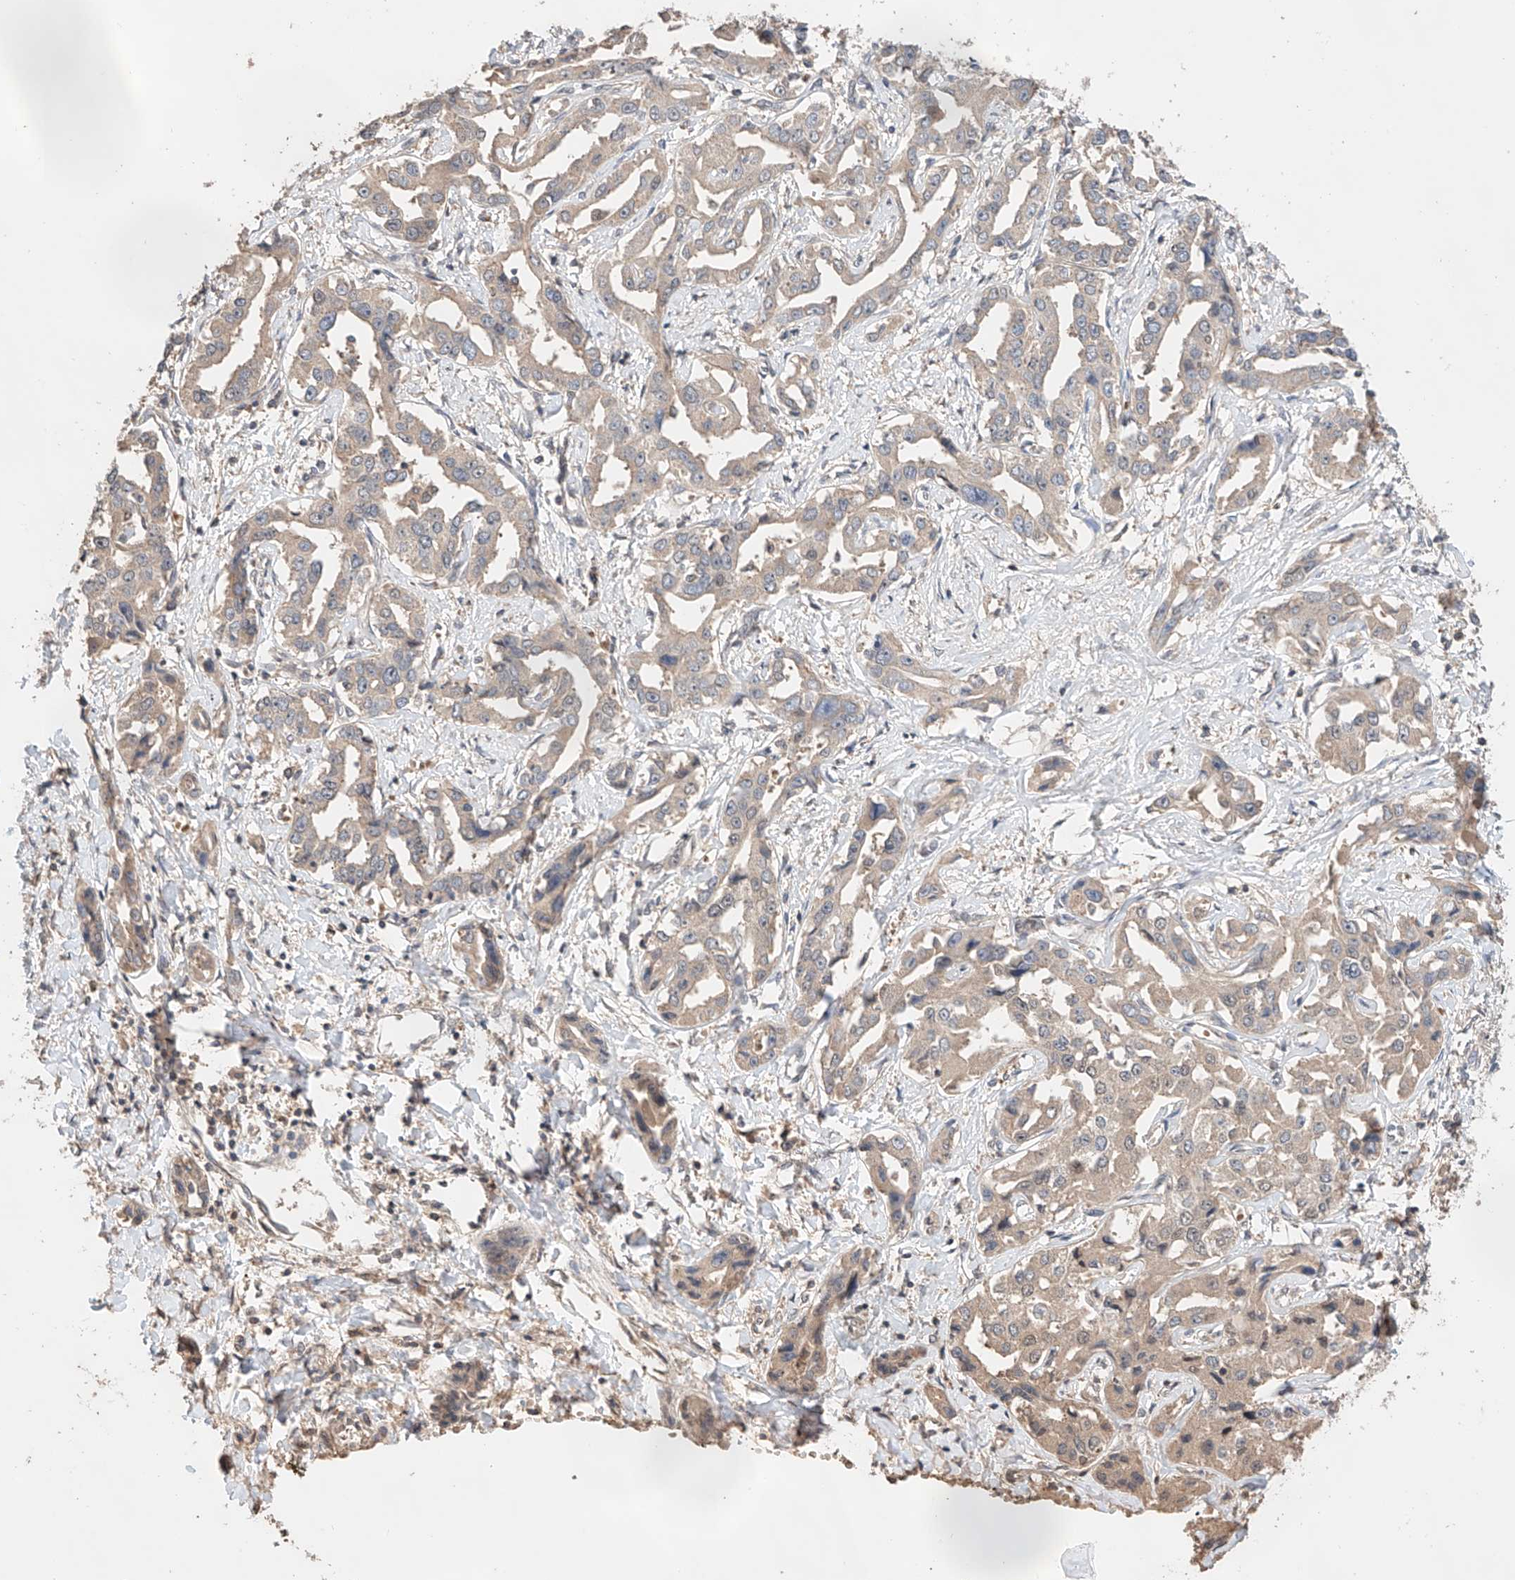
{"staining": {"intensity": "weak", "quantity": "<25%", "location": "cytoplasmic/membranous"}, "tissue": "liver cancer", "cell_type": "Tumor cells", "image_type": "cancer", "snomed": [{"axis": "morphology", "description": "Cholangiocarcinoma"}, {"axis": "topography", "description": "Liver"}], "caption": "Immunohistochemical staining of human cholangiocarcinoma (liver) exhibits no significant staining in tumor cells. The staining is performed using DAB brown chromogen with nuclei counter-stained in using hematoxylin.", "gene": "ZFHX2", "patient": {"sex": "male", "age": 59}}